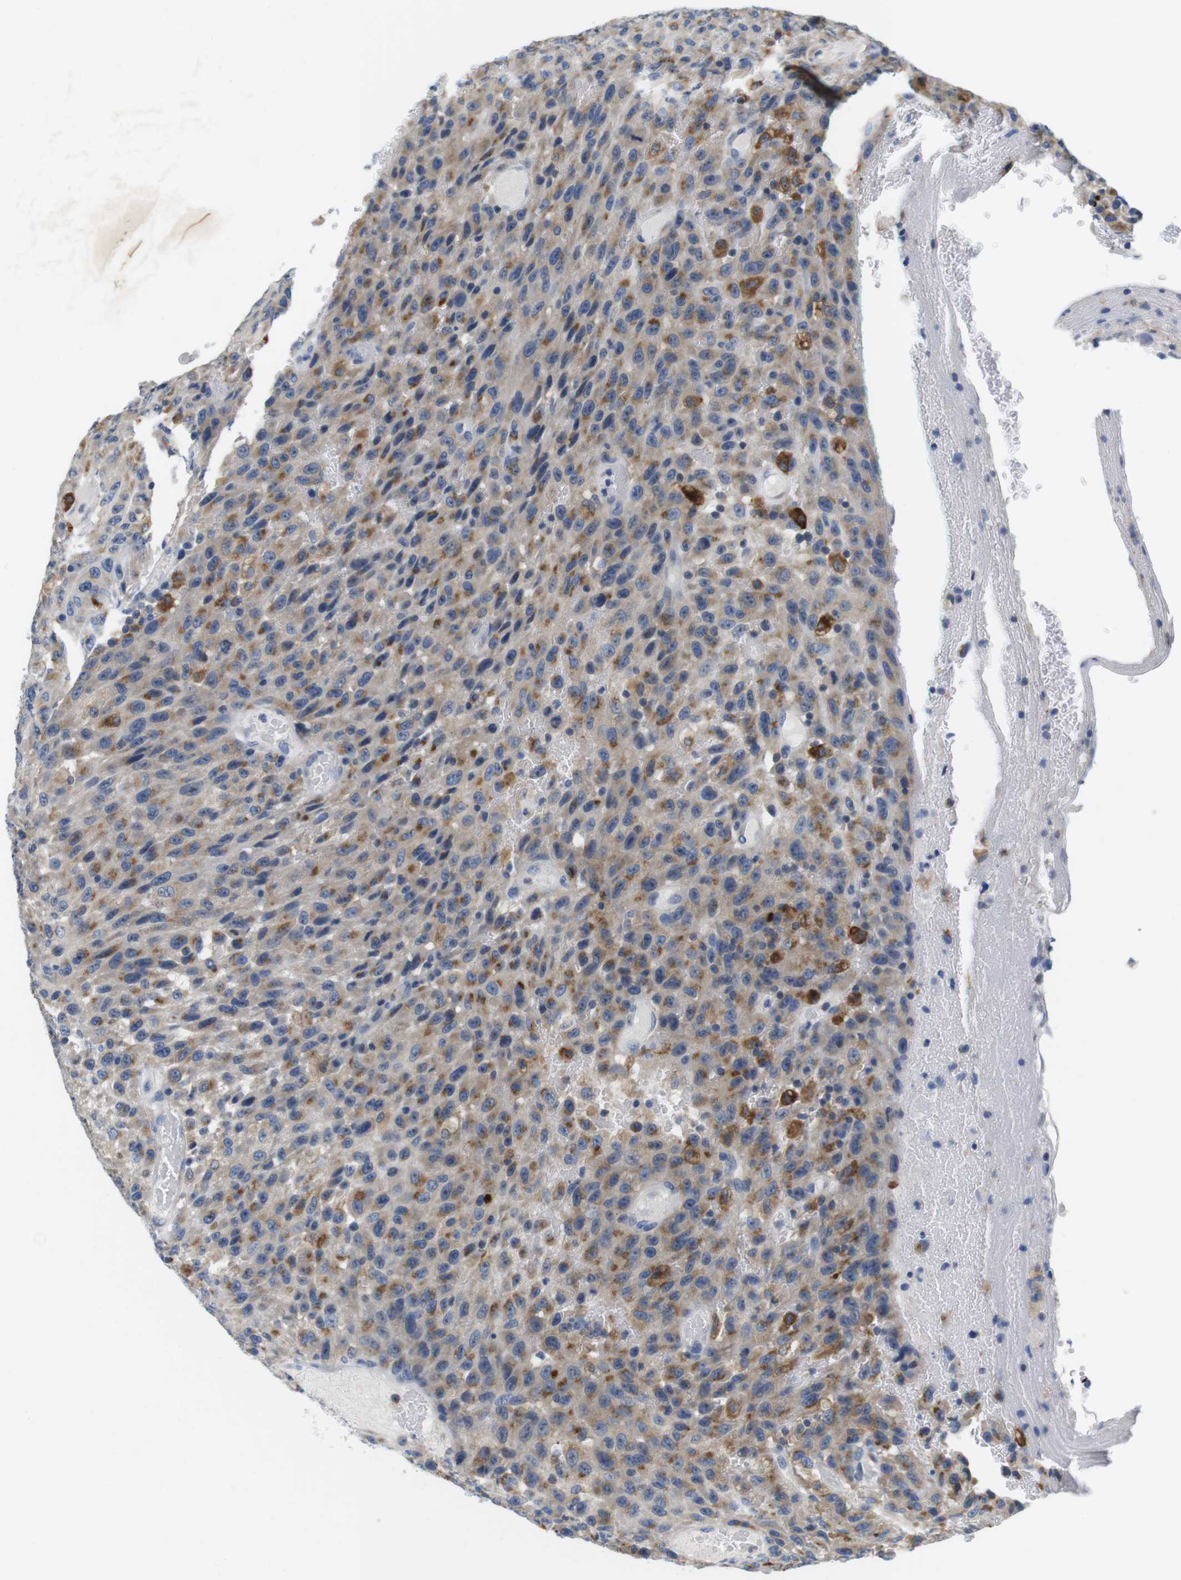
{"staining": {"intensity": "moderate", "quantity": ">75%", "location": "cytoplasmic/membranous"}, "tissue": "urothelial cancer", "cell_type": "Tumor cells", "image_type": "cancer", "snomed": [{"axis": "morphology", "description": "Urothelial carcinoma, High grade"}, {"axis": "topography", "description": "Urinary bladder"}], "caption": "Immunohistochemistry staining of urothelial carcinoma (high-grade), which displays medium levels of moderate cytoplasmic/membranous positivity in about >75% of tumor cells indicating moderate cytoplasmic/membranous protein positivity. The staining was performed using DAB (3,3'-diaminobenzidine) (brown) for protein detection and nuclei were counterstained in hematoxylin (blue).", "gene": "CNGA2", "patient": {"sex": "male", "age": 66}}